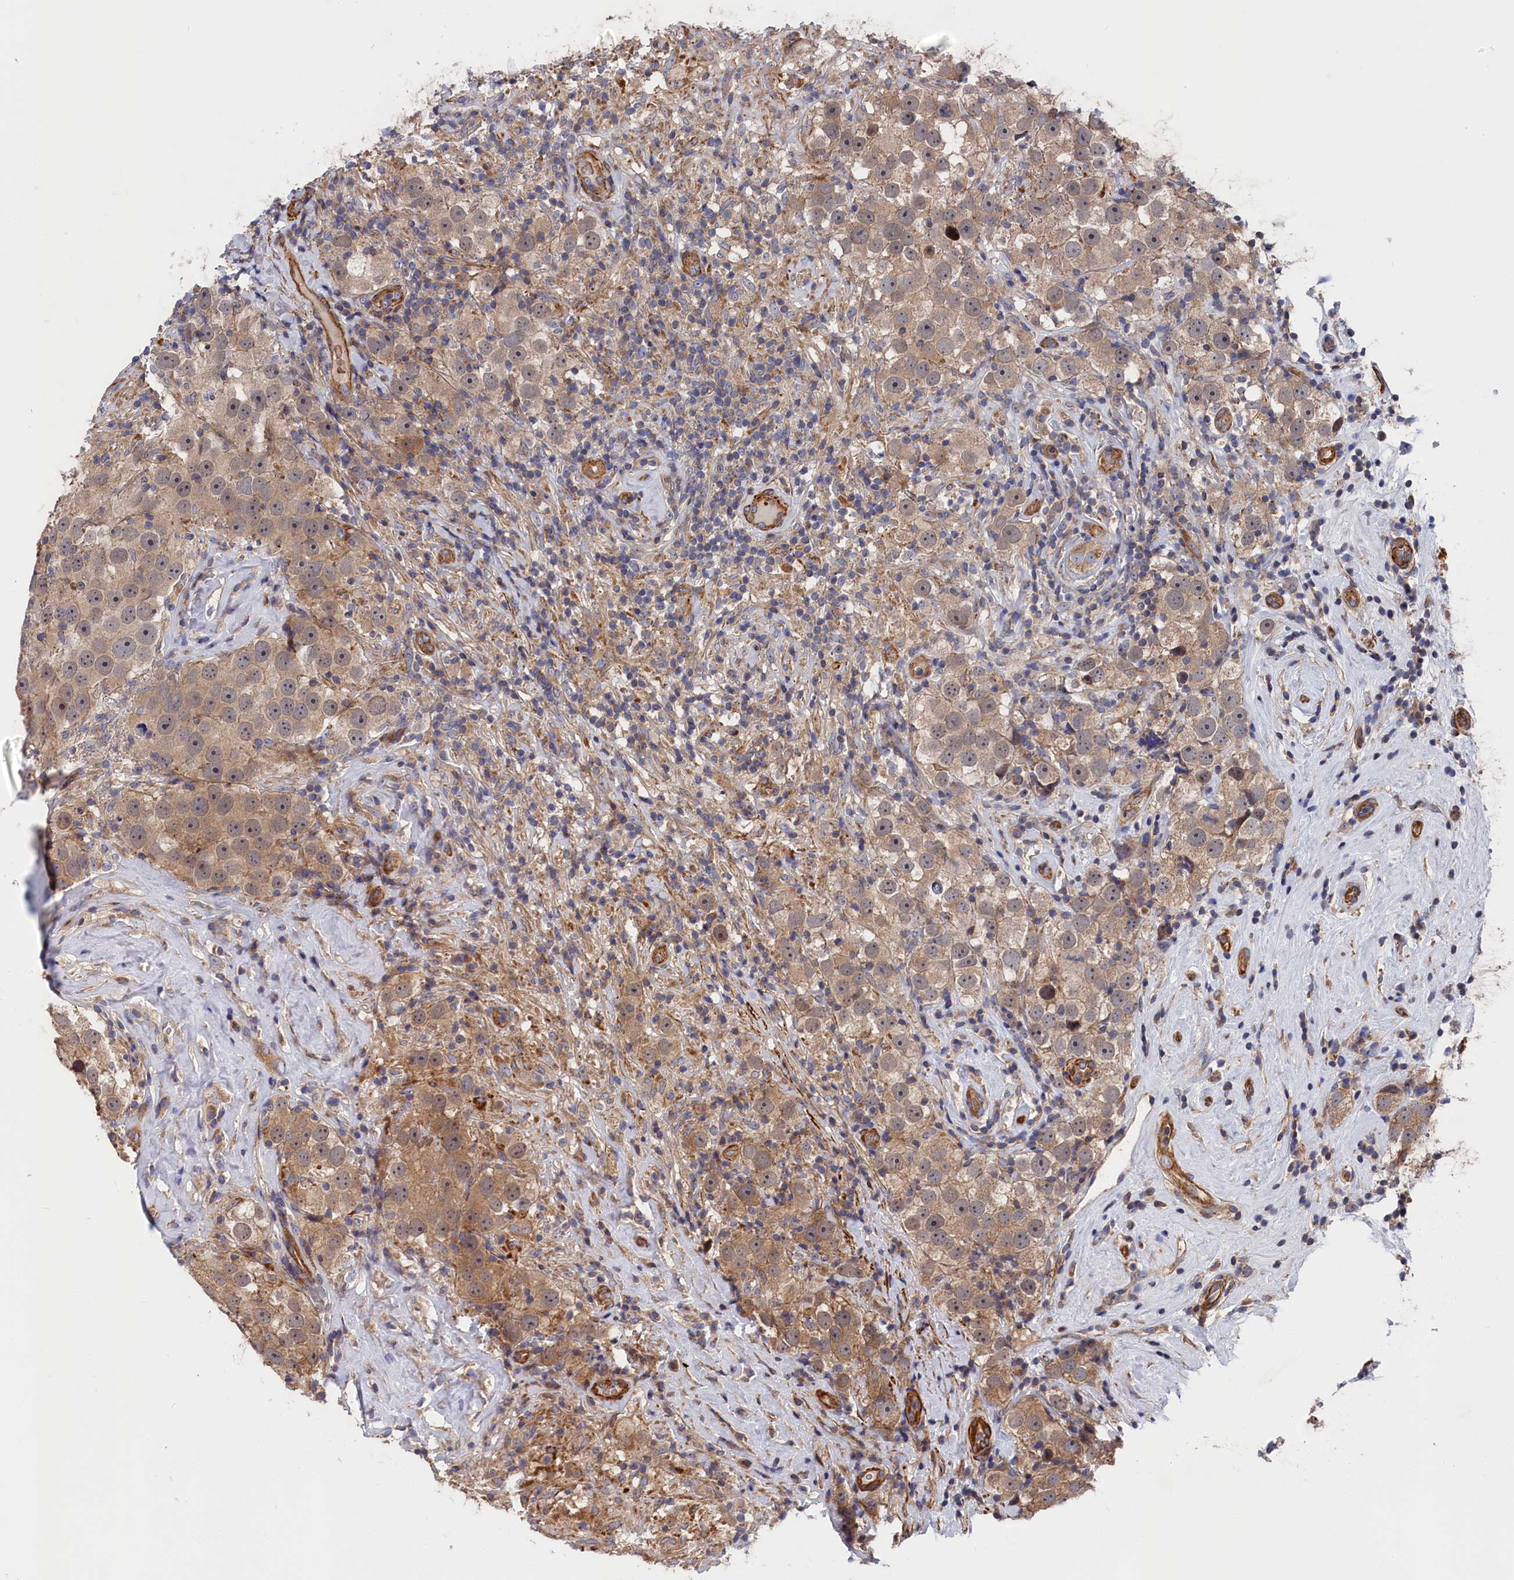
{"staining": {"intensity": "moderate", "quantity": "25%-75%", "location": "cytoplasmic/membranous"}, "tissue": "testis cancer", "cell_type": "Tumor cells", "image_type": "cancer", "snomed": [{"axis": "morphology", "description": "Seminoma, NOS"}, {"axis": "topography", "description": "Testis"}], "caption": "DAB (3,3'-diaminobenzidine) immunohistochemical staining of human testis cancer exhibits moderate cytoplasmic/membranous protein positivity in approximately 25%-75% of tumor cells. (Stains: DAB in brown, nuclei in blue, Microscopy: brightfield microscopy at high magnification).", "gene": "LDHD", "patient": {"sex": "male", "age": 49}}